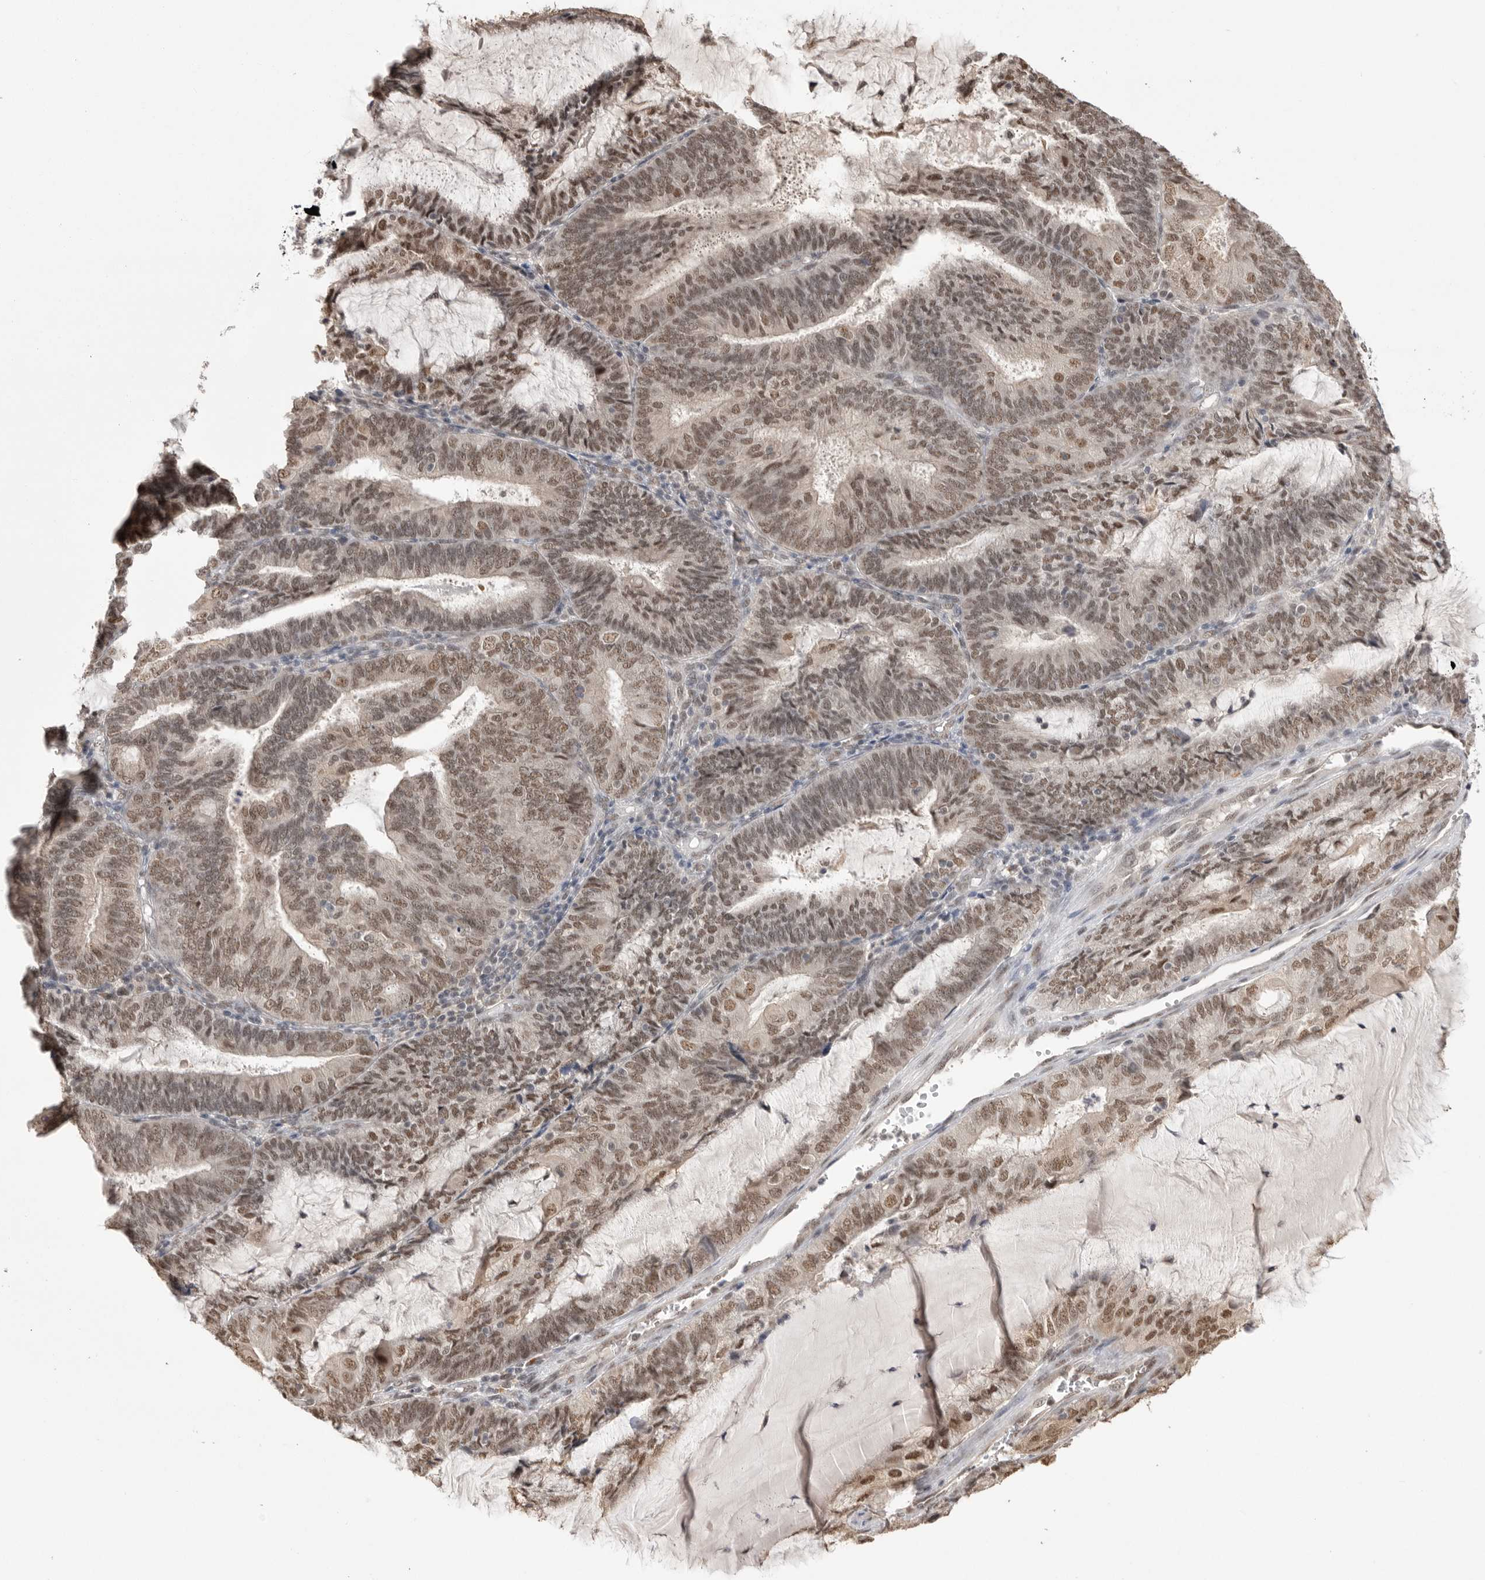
{"staining": {"intensity": "moderate", "quantity": ">75%", "location": "nuclear"}, "tissue": "endometrial cancer", "cell_type": "Tumor cells", "image_type": "cancer", "snomed": [{"axis": "morphology", "description": "Adenocarcinoma, NOS"}, {"axis": "topography", "description": "Endometrium"}], "caption": "An immunohistochemistry image of tumor tissue is shown. Protein staining in brown shows moderate nuclear positivity in endometrial cancer (adenocarcinoma) within tumor cells.", "gene": "BCLAF3", "patient": {"sex": "female", "age": 81}}